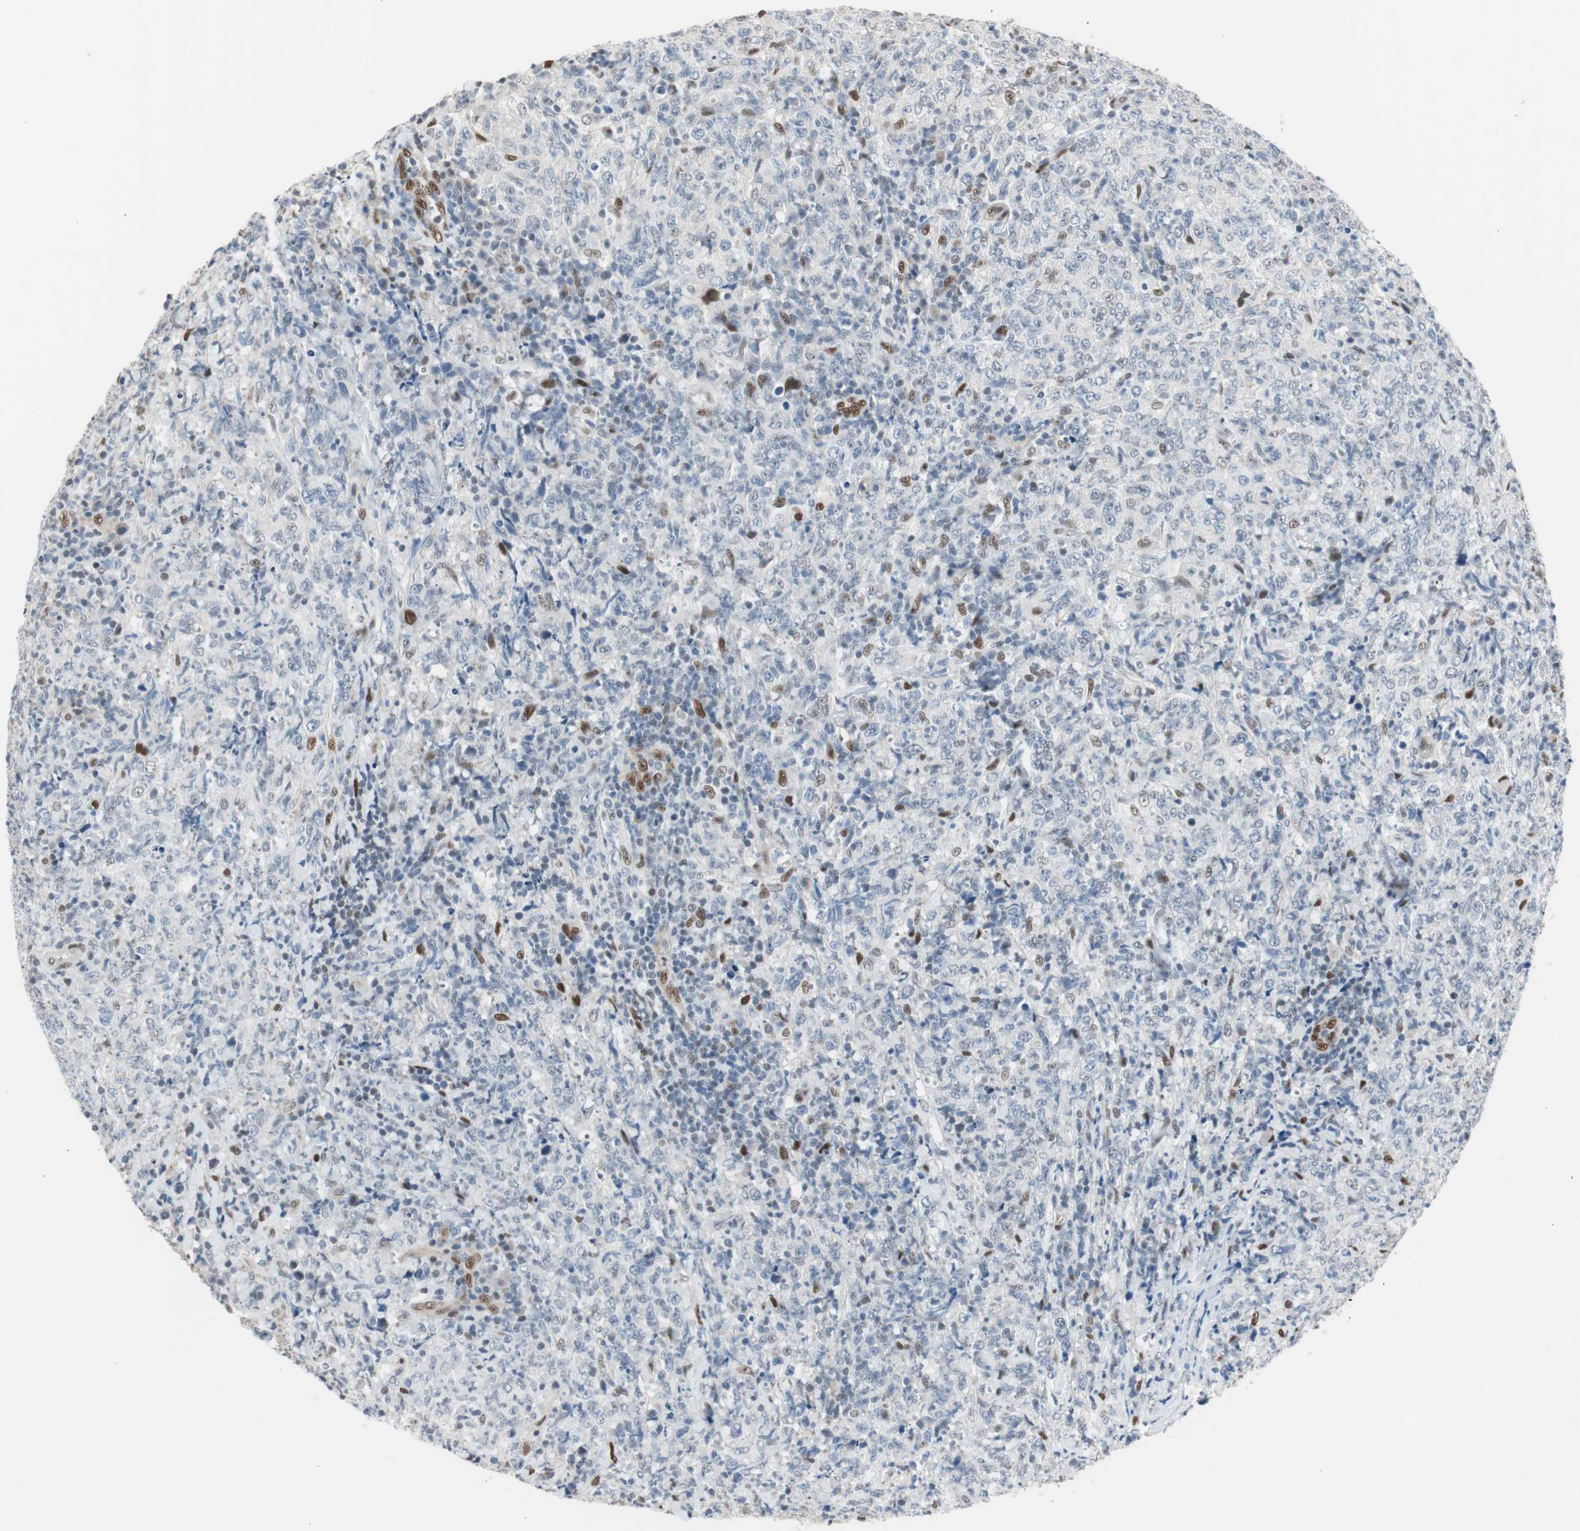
{"staining": {"intensity": "moderate", "quantity": "<25%", "location": "nuclear"}, "tissue": "lymphoma", "cell_type": "Tumor cells", "image_type": "cancer", "snomed": [{"axis": "morphology", "description": "Malignant lymphoma, non-Hodgkin's type, High grade"}, {"axis": "topography", "description": "Tonsil"}], "caption": "Immunohistochemistry photomicrograph of lymphoma stained for a protein (brown), which shows low levels of moderate nuclear staining in approximately <25% of tumor cells.", "gene": "PML", "patient": {"sex": "female", "age": 36}}